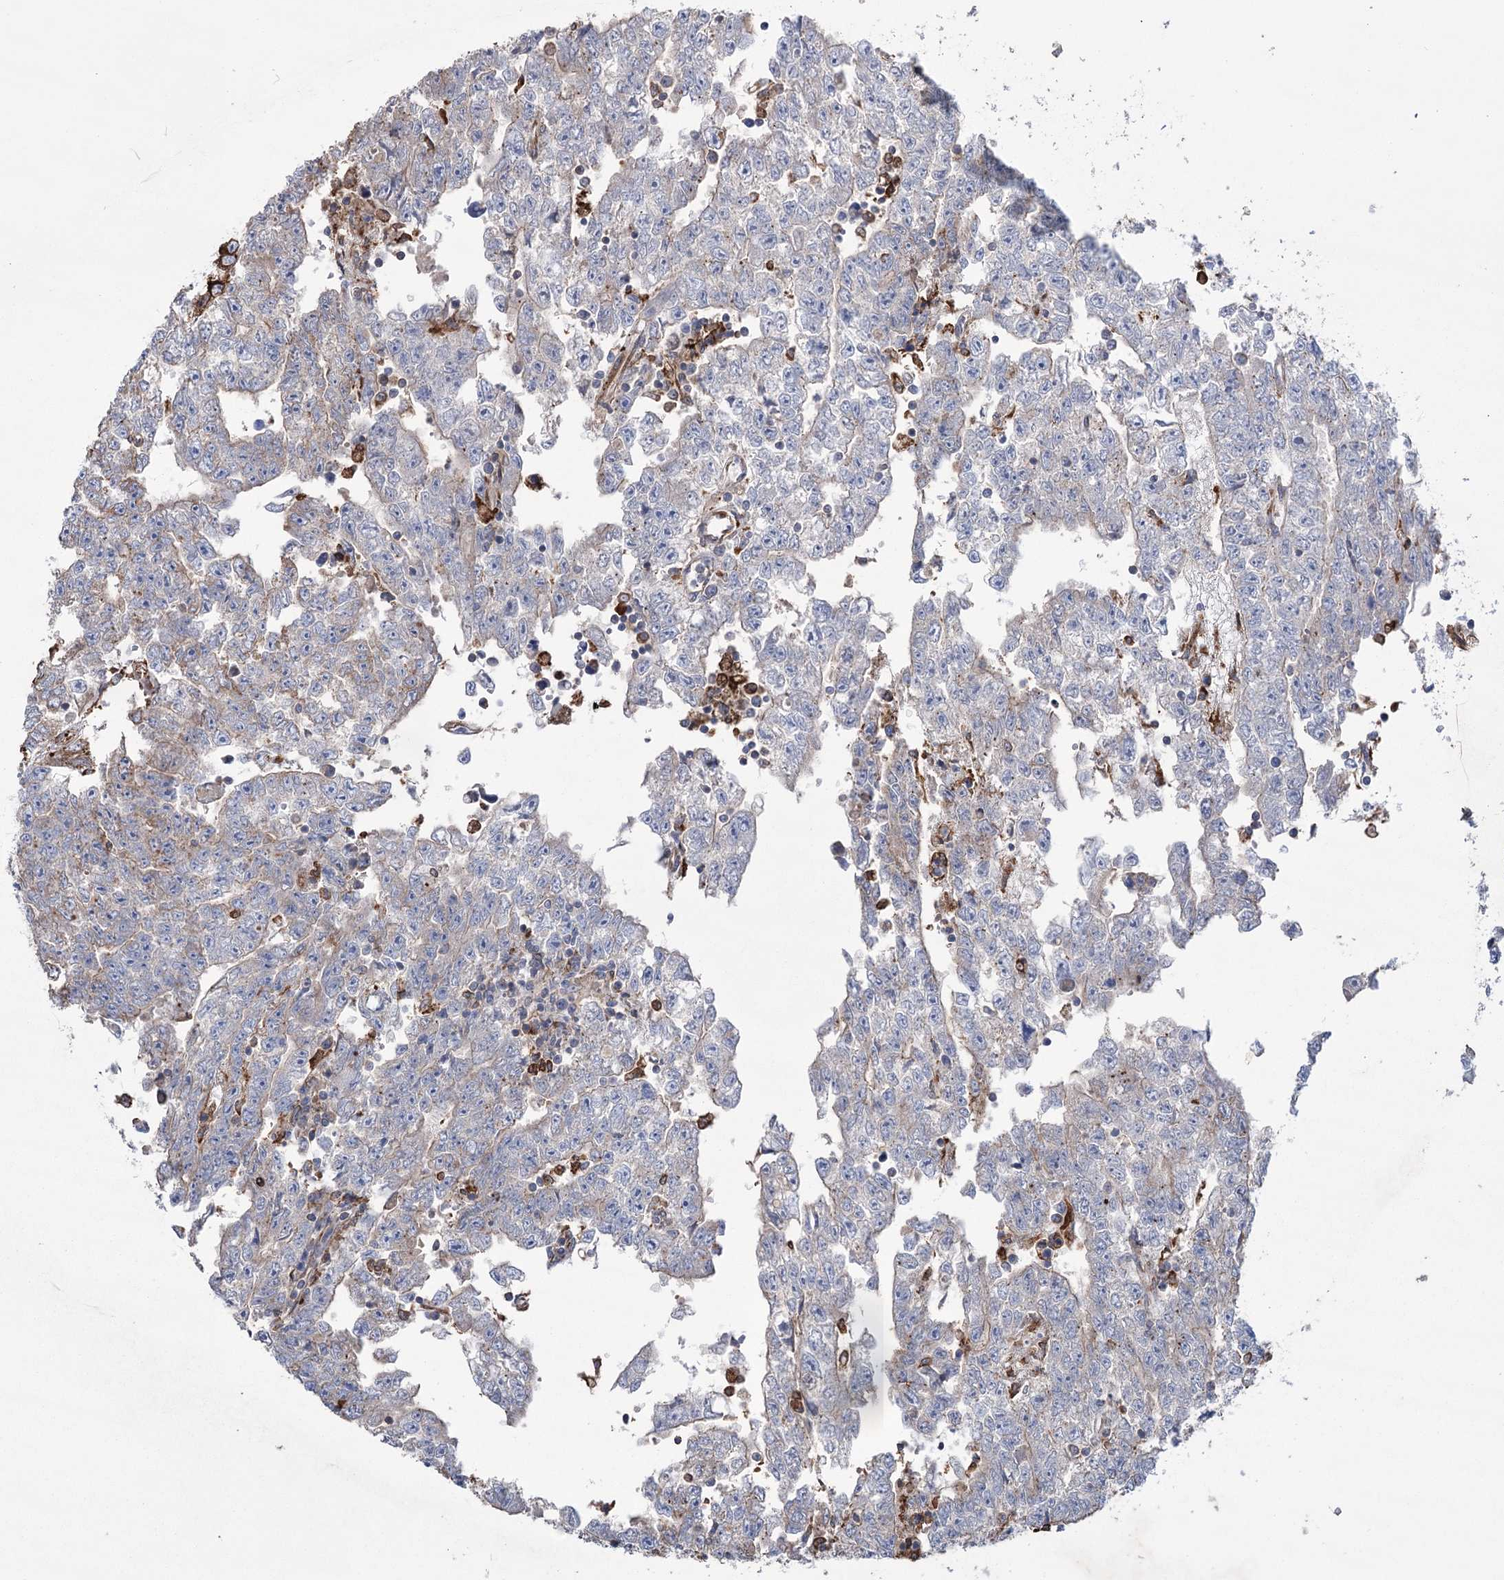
{"staining": {"intensity": "weak", "quantity": "<25%", "location": "cytoplasmic/membranous"}, "tissue": "testis cancer", "cell_type": "Tumor cells", "image_type": "cancer", "snomed": [{"axis": "morphology", "description": "Carcinoma, Embryonal, NOS"}, {"axis": "topography", "description": "Testis"}], "caption": "The IHC photomicrograph has no significant expression in tumor cells of testis cancer (embryonal carcinoma) tissue.", "gene": "TRIM71", "patient": {"sex": "male", "age": 25}}